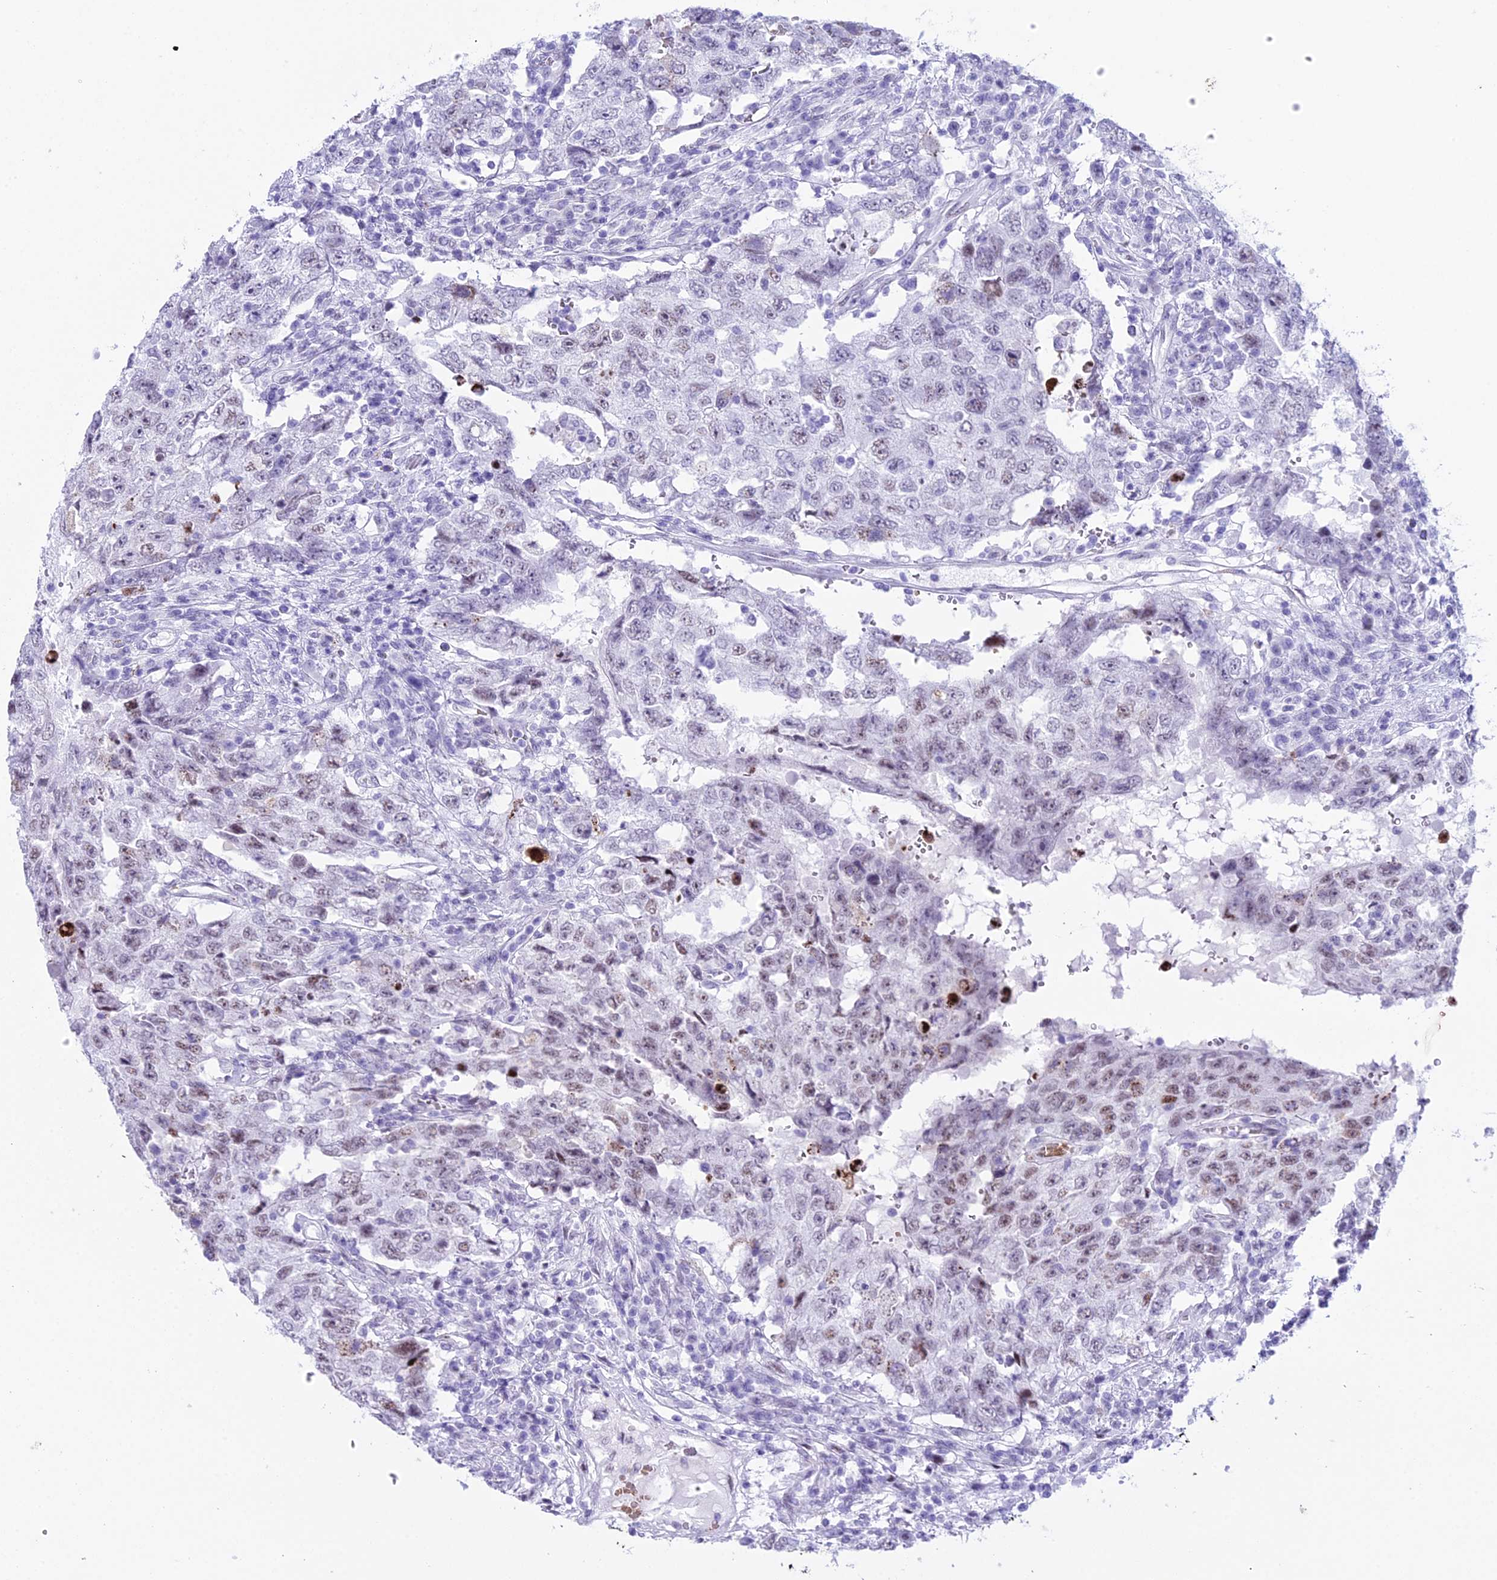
{"staining": {"intensity": "weak", "quantity": "25%-75%", "location": "nuclear"}, "tissue": "testis cancer", "cell_type": "Tumor cells", "image_type": "cancer", "snomed": [{"axis": "morphology", "description": "Carcinoma, Embryonal, NOS"}, {"axis": "topography", "description": "Testis"}], "caption": "Human testis cancer stained for a protein (brown) shows weak nuclear positive staining in approximately 25%-75% of tumor cells.", "gene": "RNPS1", "patient": {"sex": "male", "age": 26}}